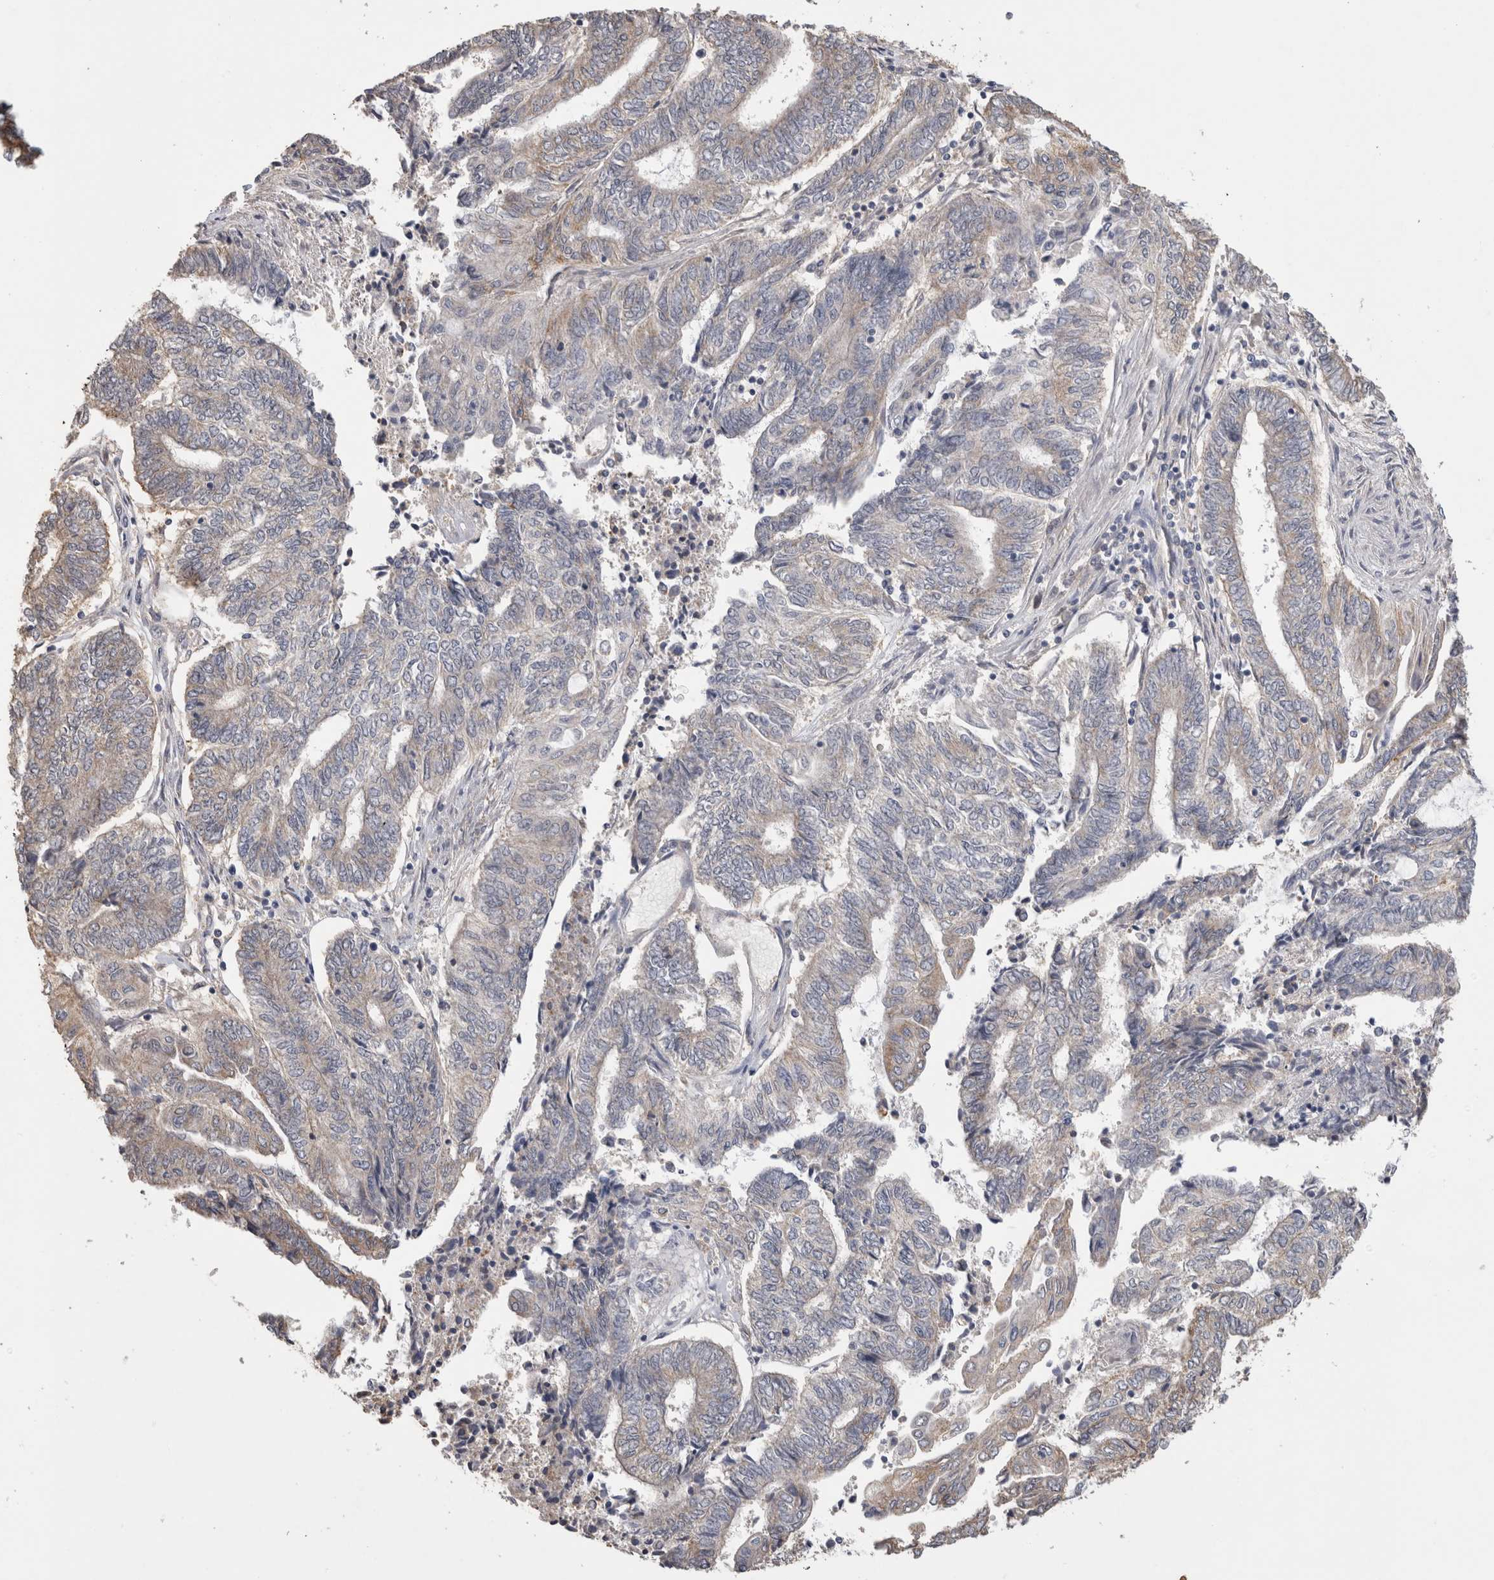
{"staining": {"intensity": "weak", "quantity": "25%-75%", "location": "cytoplasmic/membranous"}, "tissue": "endometrial cancer", "cell_type": "Tumor cells", "image_type": "cancer", "snomed": [{"axis": "morphology", "description": "Adenocarcinoma, NOS"}, {"axis": "topography", "description": "Uterus"}, {"axis": "topography", "description": "Endometrium"}], "caption": "Endometrial cancer stained for a protein (brown) exhibits weak cytoplasmic/membranous positive staining in about 25%-75% of tumor cells.", "gene": "CNTFR", "patient": {"sex": "female", "age": 70}}